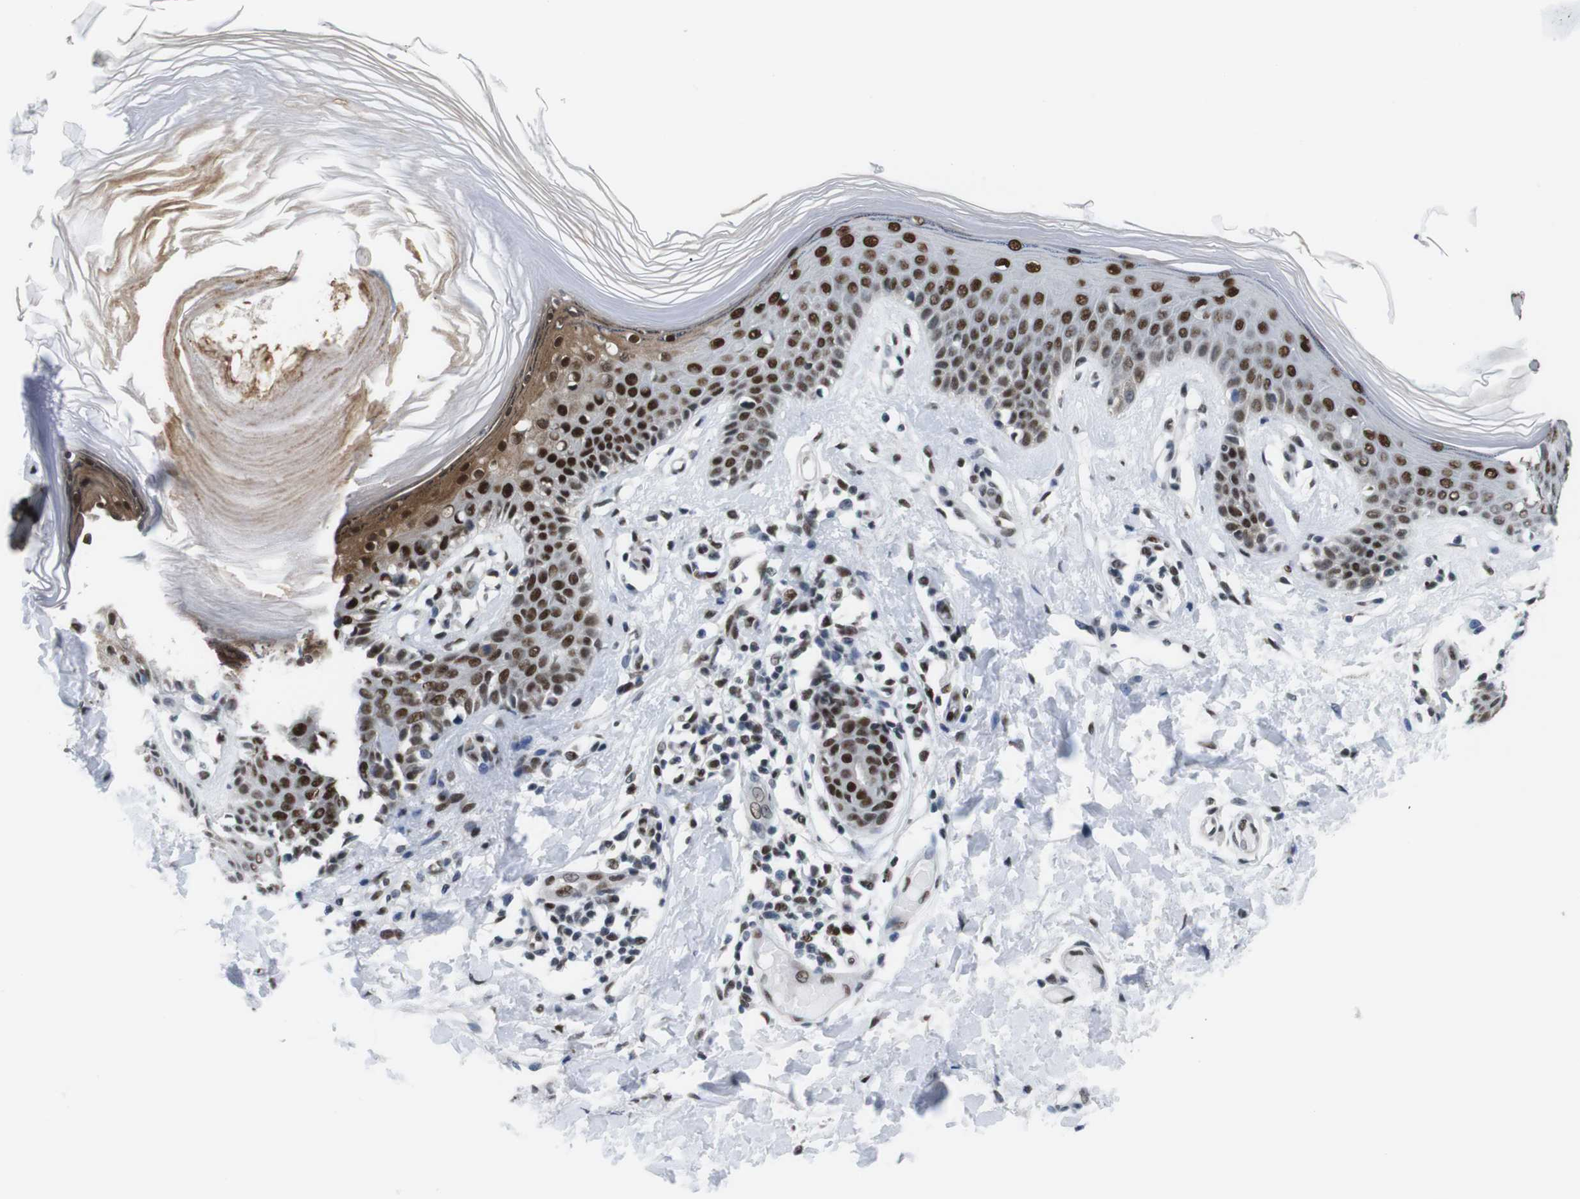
{"staining": {"intensity": "moderate", "quantity": ">75%", "location": "nuclear"}, "tissue": "skin", "cell_type": "Fibroblasts", "image_type": "normal", "snomed": [{"axis": "morphology", "description": "Normal tissue, NOS"}, {"axis": "topography", "description": "Skin"}], "caption": "A brown stain highlights moderate nuclear positivity of a protein in fibroblasts of unremarkable human skin. (Brightfield microscopy of DAB IHC at high magnification).", "gene": "PSME3", "patient": {"sex": "male", "age": 53}}